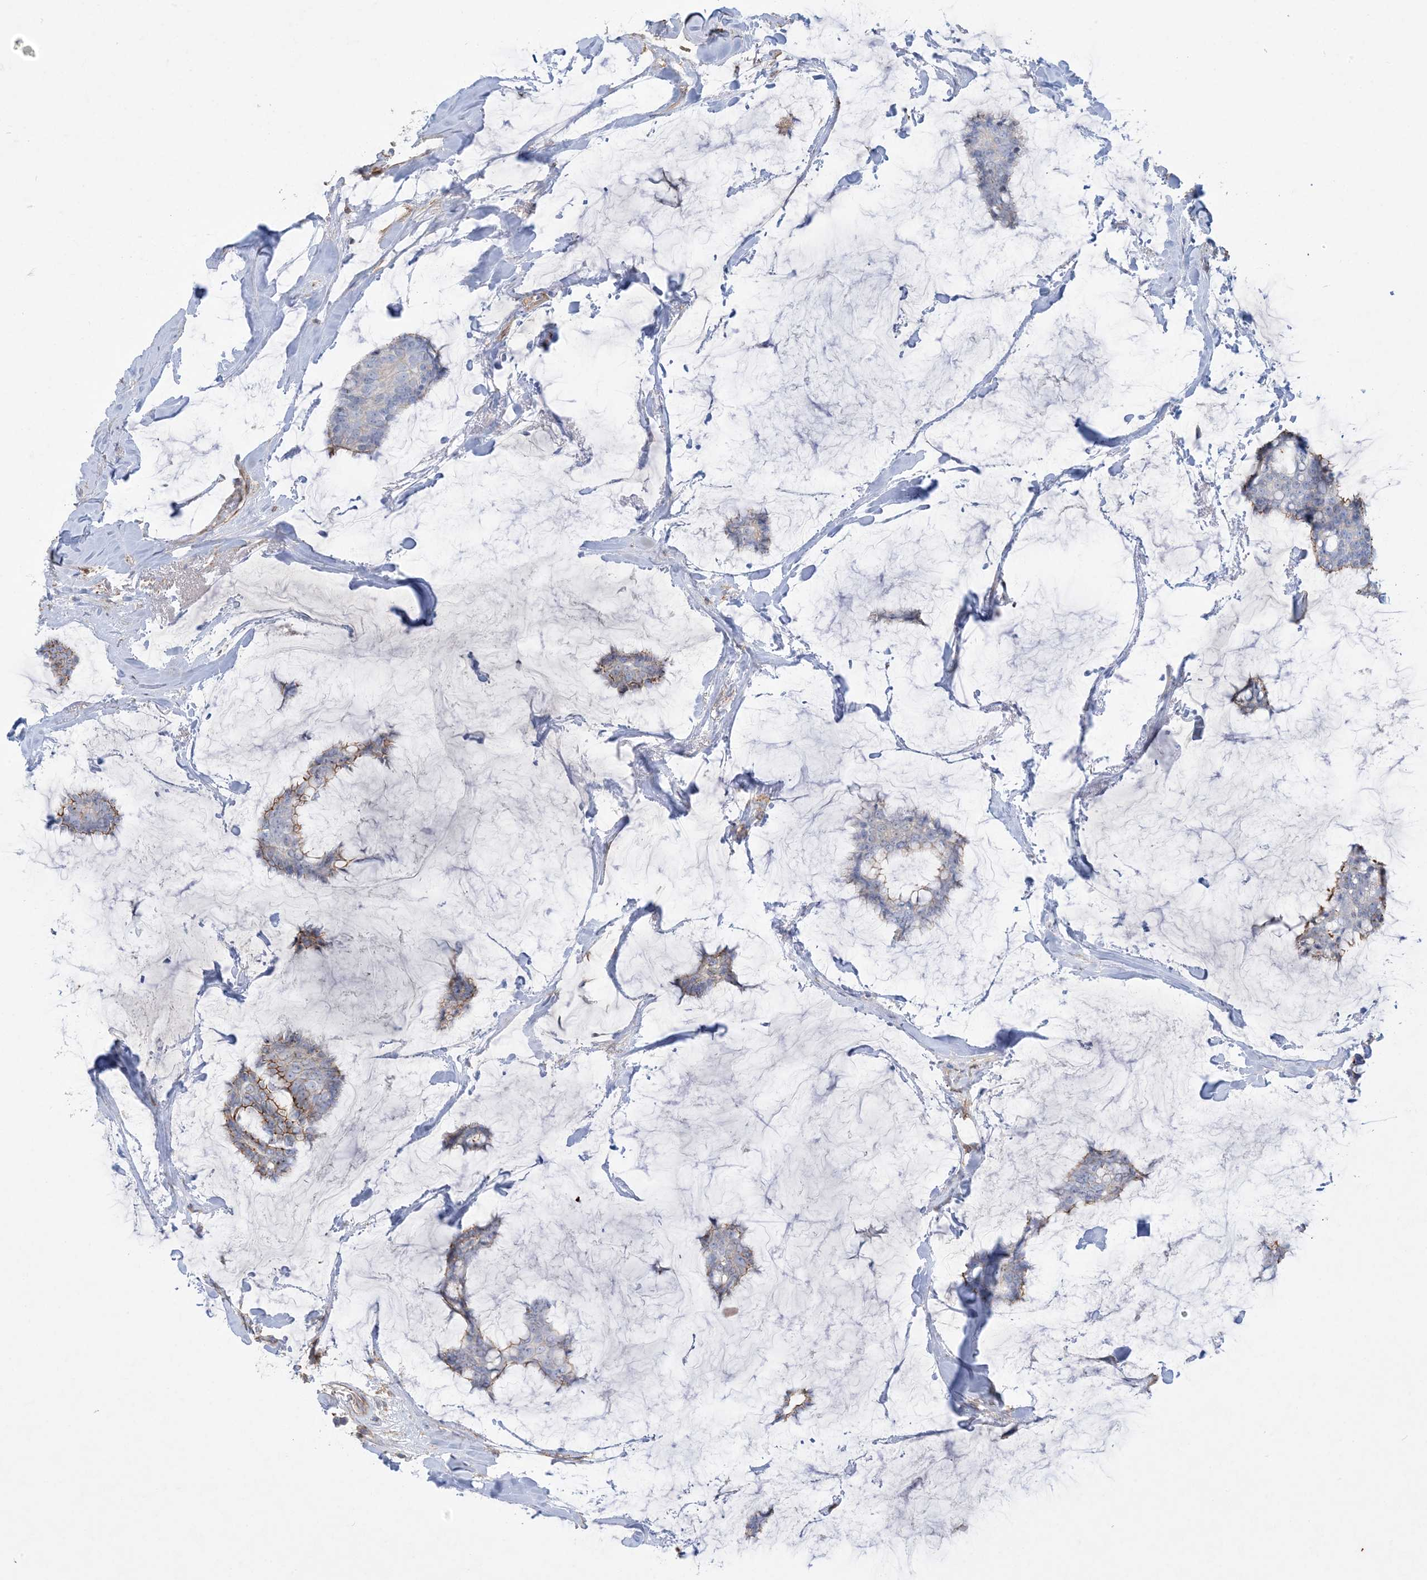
{"staining": {"intensity": "moderate", "quantity": "<25%", "location": "cytoplasmic/membranous"}, "tissue": "breast cancer", "cell_type": "Tumor cells", "image_type": "cancer", "snomed": [{"axis": "morphology", "description": "Duct carcinoma"}, {"axis": "topography", "description": "Breast"}], "caption": "There is low levels of moderate cytoplasmic/membranous staining in tumor cells of breast cancer (infiltrating ductal carcinoma), as demonstrated by immunohistochemical staining (brown color).", "gene": "GTF3C2", "patient": {"sex": "female", "age": 93}}